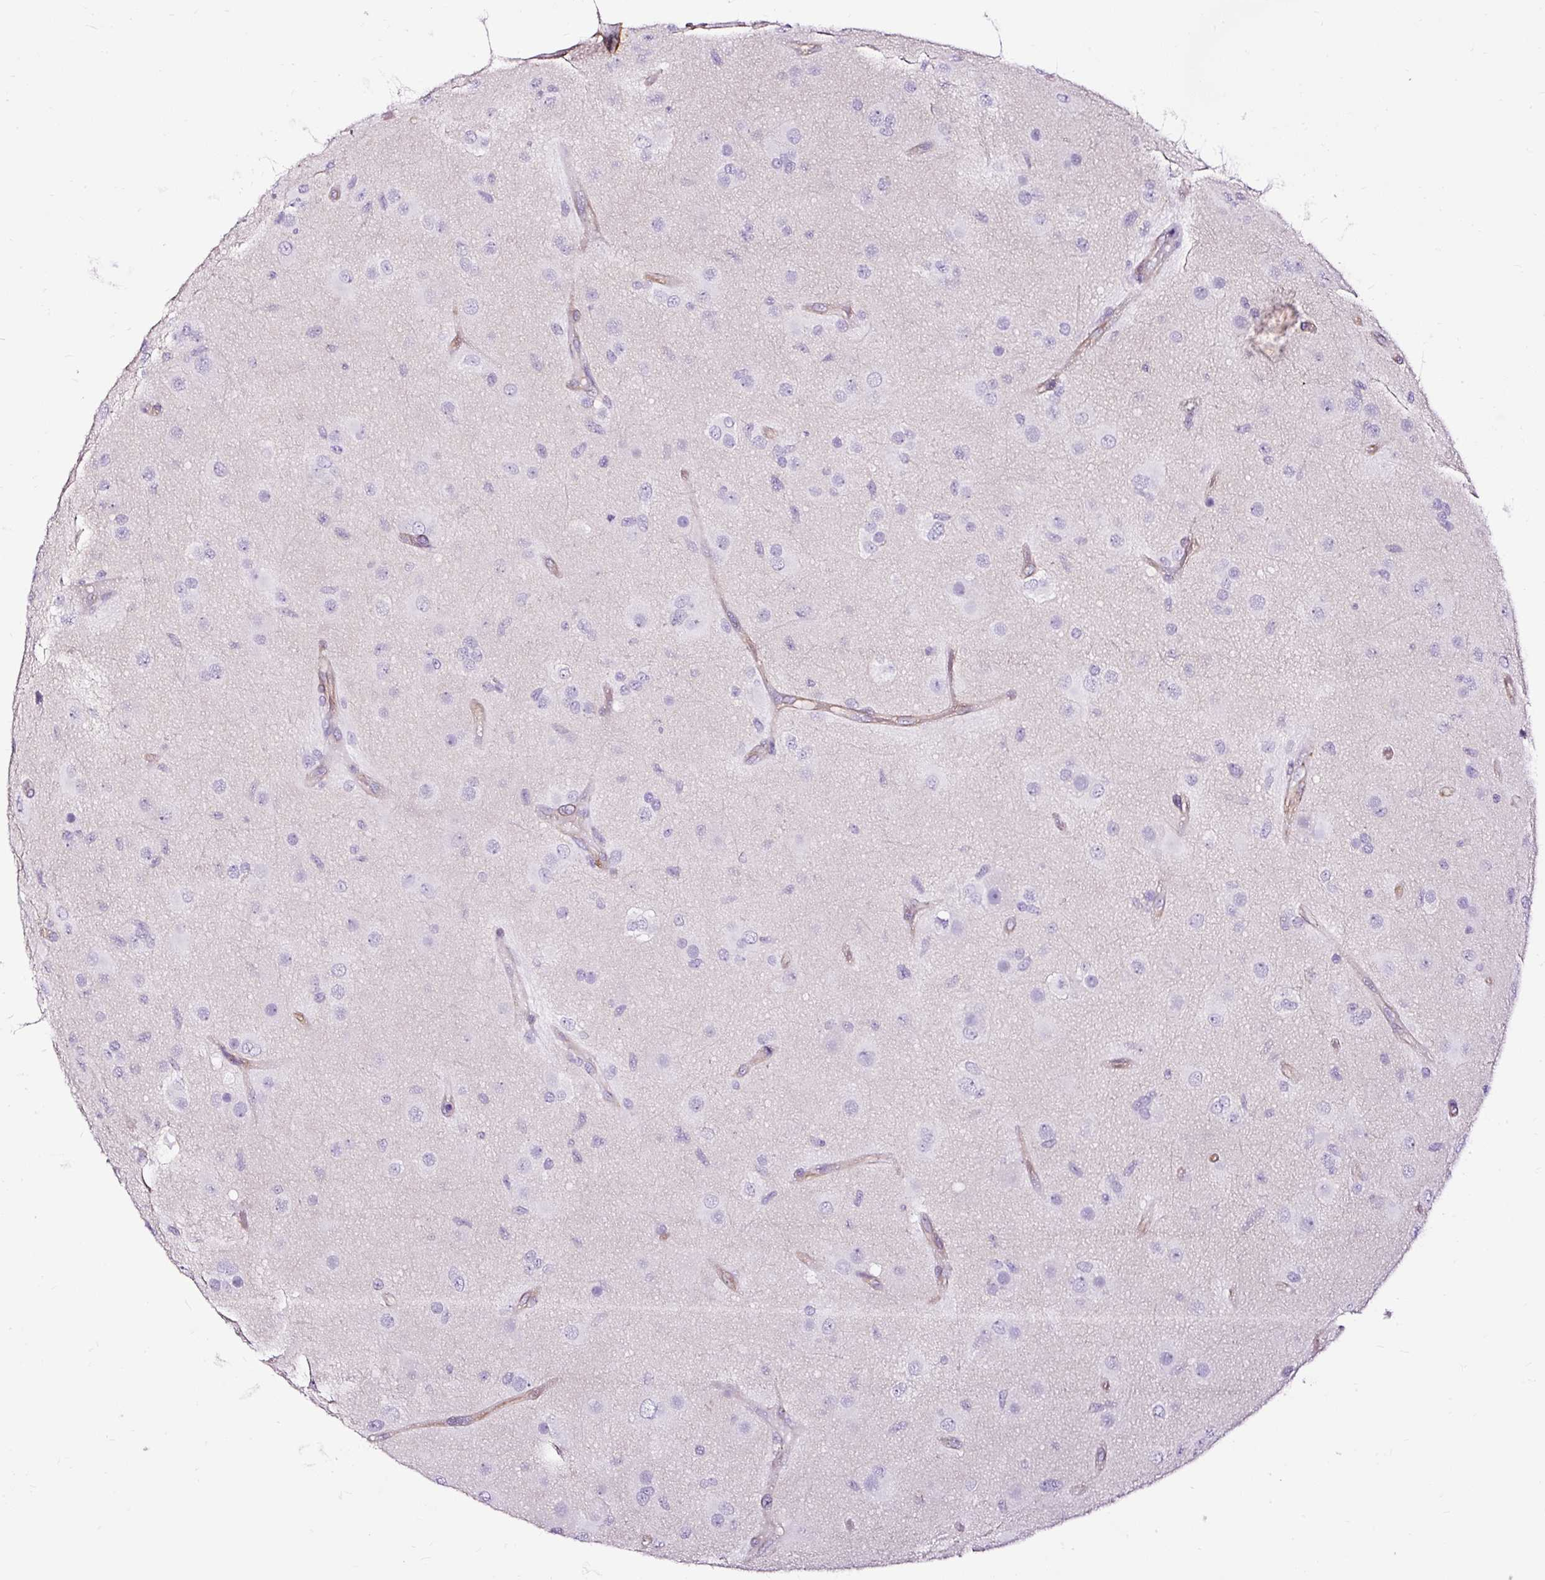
{"staining": {"intensity": "negative", "quantity": "none", "location": "none"}, "tissue": "glioma", "cell_type": "Tumor cells", "image_type": "cancer", "snomed": [{"axis": "morphology", "description": "Glioma, malignant, High grade"}, {"axis": "topography", "description": "Brain"}], "caption": "Human glioma stained for a protein using IHC displays no expression in tumor cells.", "gene": "SLC7A8", "patient": {"sex": "male", "age": 53}}